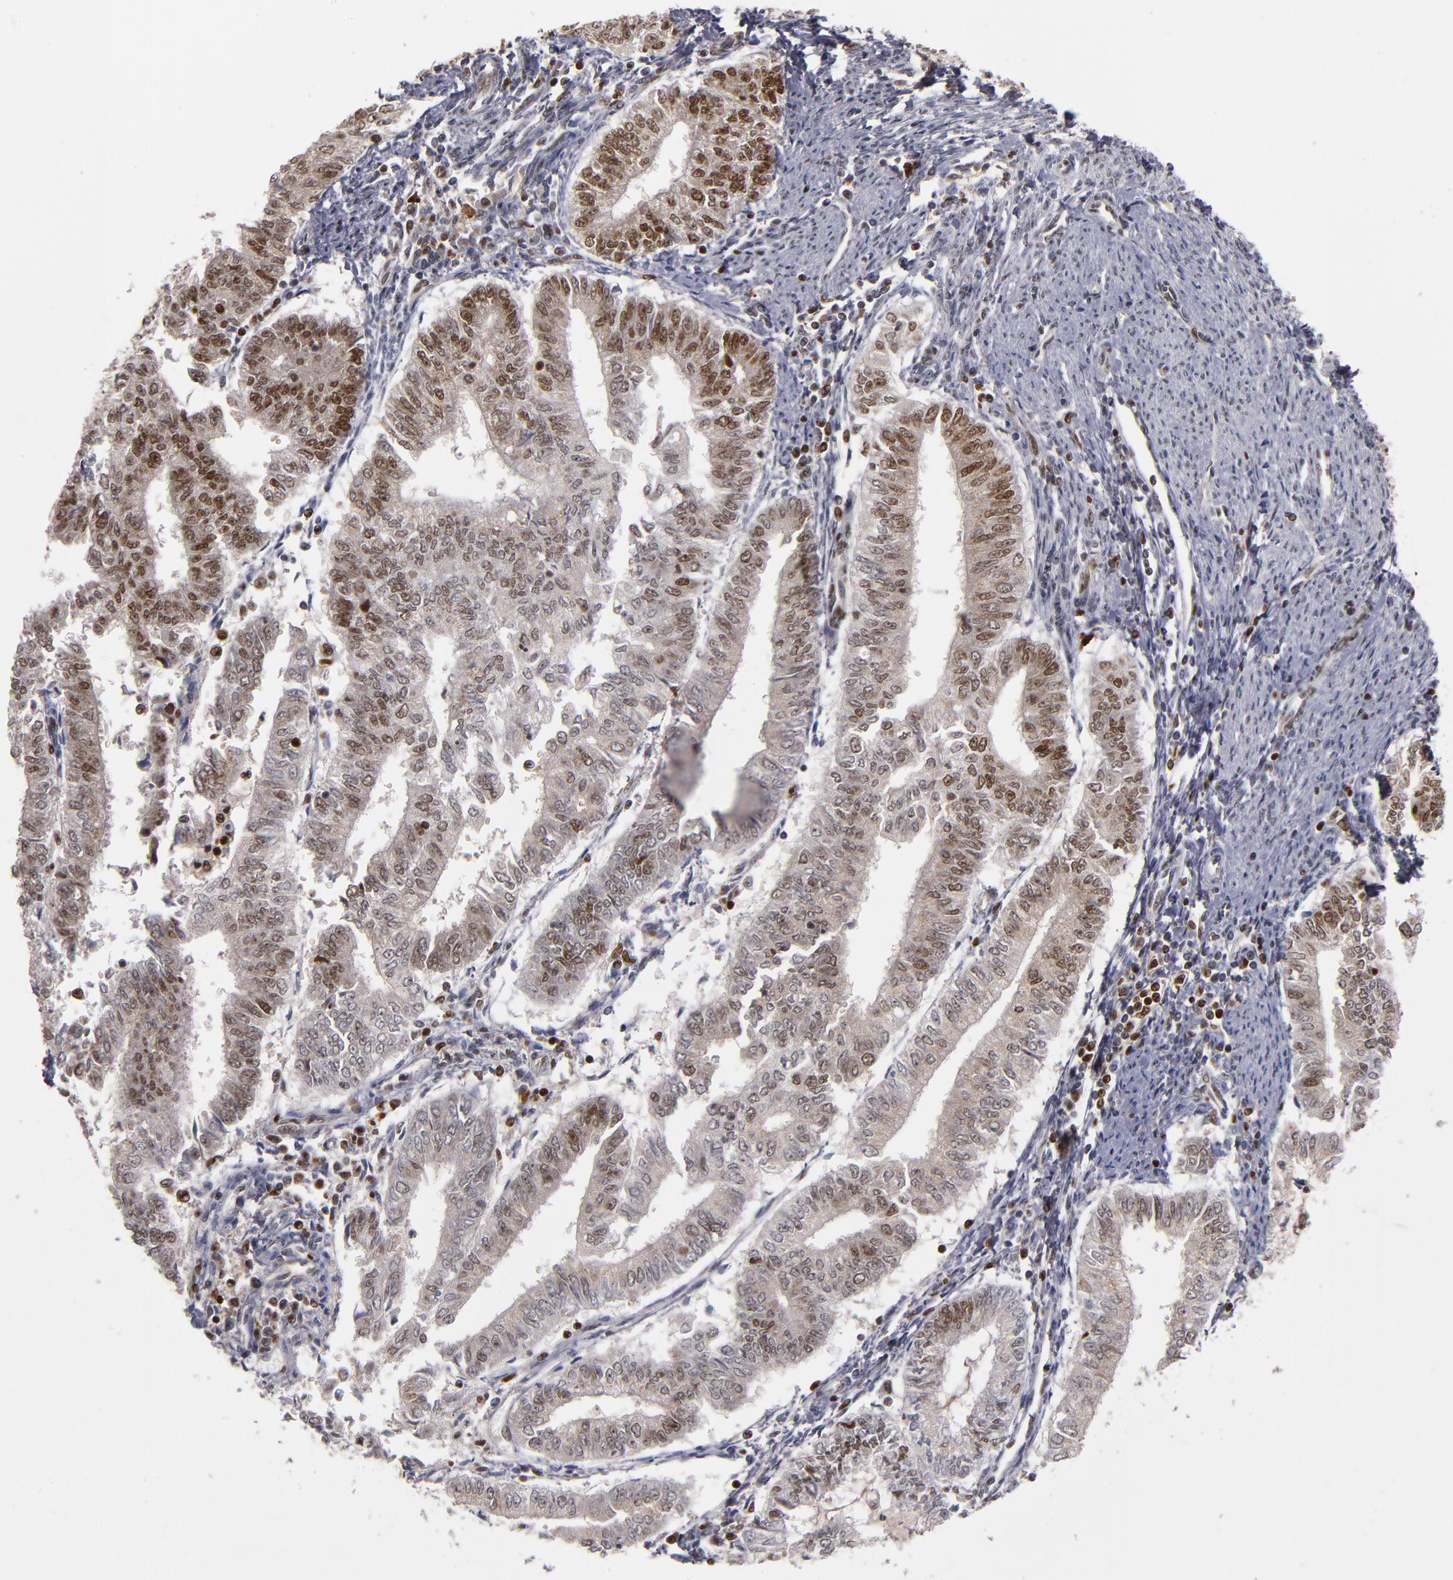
{"staining": {"intensity": "moderate", "quantity": "25%-75%", "location": "nuclear"}, "tissue": "endometrial cancer", "cell_type": "Tumor cells", "image_type": "cancer", "snomed": [{"axis": "morphology", "description": "Adenocarcinoma, NOS"}, {"axis": "topography", "description": "Endometrium"}], "caption": "Moderate nuclear protein staining is seen in about 25%-75% of tumor cells in endometrial adenocarcinoma. (DAB (3,3'-diaminobenzidine) = brown stain, brightfield microscopy at high magnification).", "gene": "KDM6A", "patient": {"sex": "female", "age": 66}}